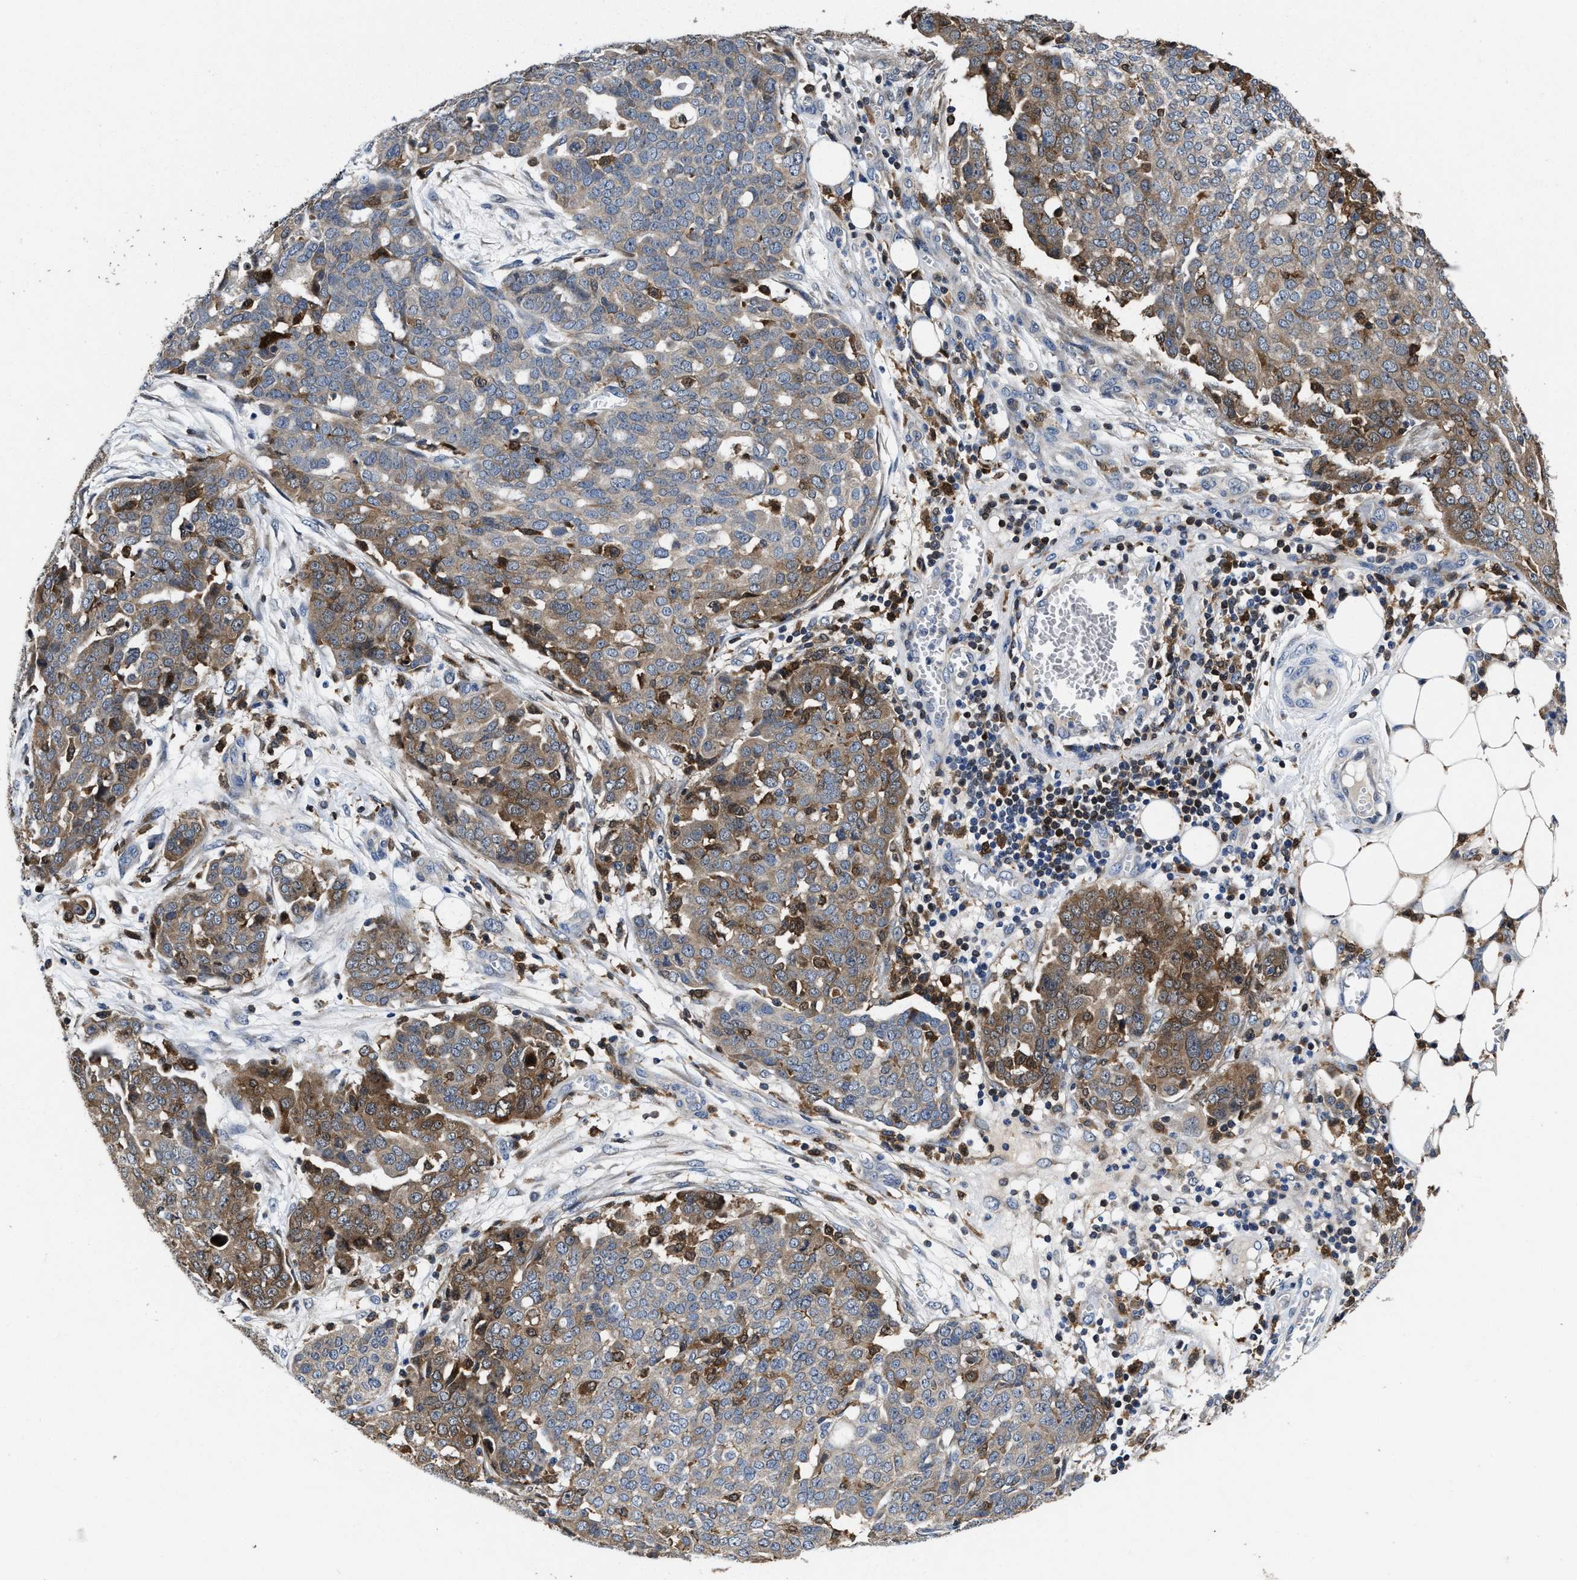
{"staining": {"intensity": "moderate", "quantity": "25%-75%", "location": "cytoplasmic/membranous"}, "tissue": "ovarian cancer", "cell_type": "Tumor cells", "image_type": "cancer", "snomed": [{"axis": "morphology", "description": "Cystadenocarcinoma, serous, NOS"}, {"axis": "topography", "description": "Soft tissue"}, {"axis": "topography", "description": "Ovary"}], "caption": "Protein staining demonstrates moderate cytoplasmic/membranous positivity in about 25%-75% of tumor cells in ovarian serous cystadenocarcinoma. Ihc stains the protein of interest in brown and the nuclei are stained blue.", "gene": "RGS10", "patient": {"sex": "female", "age": 57}}